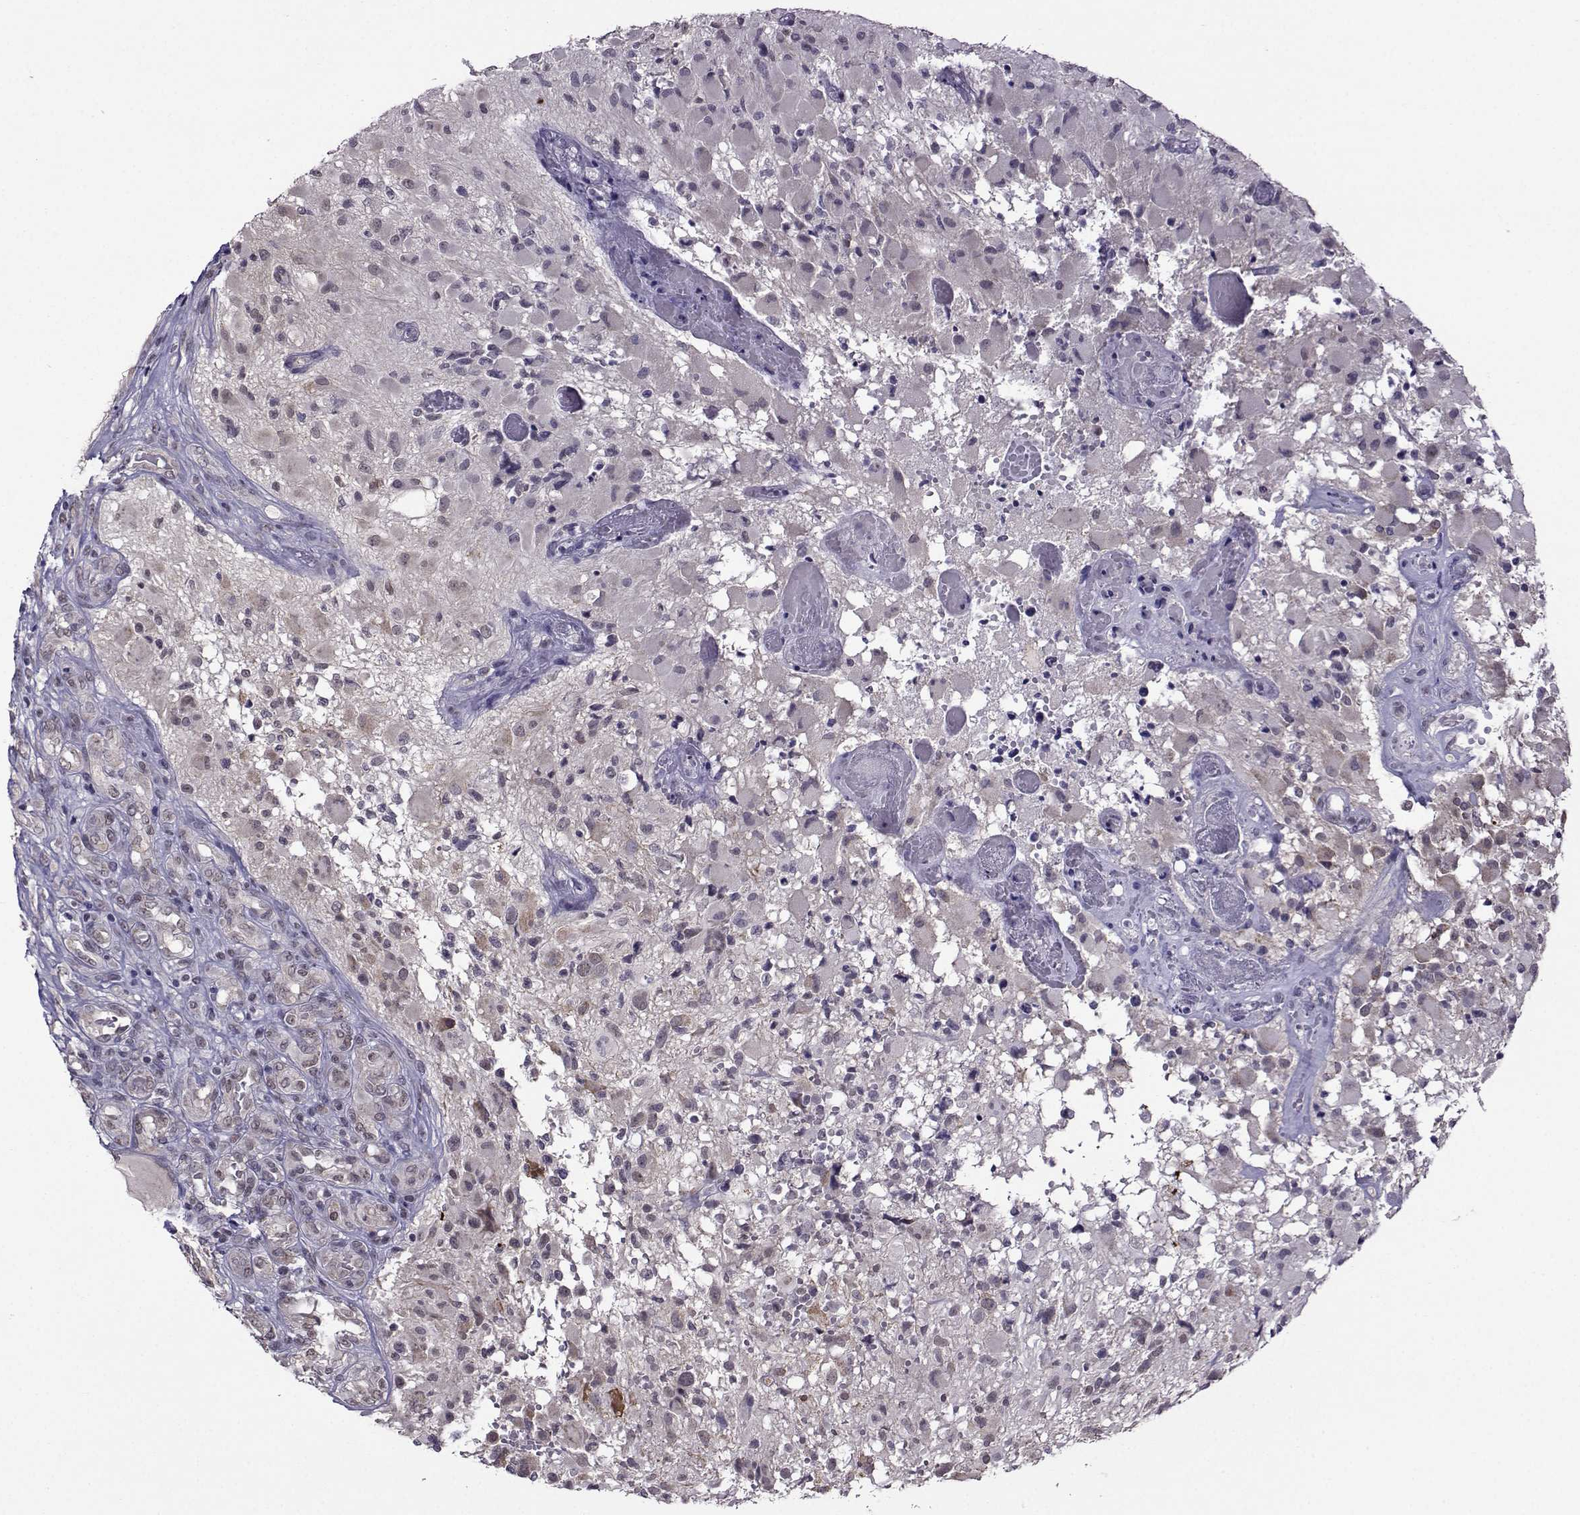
{"staining": {"intensity": "negative", "quantity": "none", "location": "none"}, "tissue": "glioma", "cell_type": "Tumor cells", "image_type": "cancer", "snomed": [{"axis": "morphology", "description": "Glioma, malignant, High grade"}, {"axis": "topography", "description": "Brain"}], "caption": "An immunohistochemistry micrograph of malignant glioma (high-grade) is shown. There is no staining in tumor cells of malignant glioma (high-grade).", "gene": "DDX20", "patient": {"sex": "female", "age": 63}}